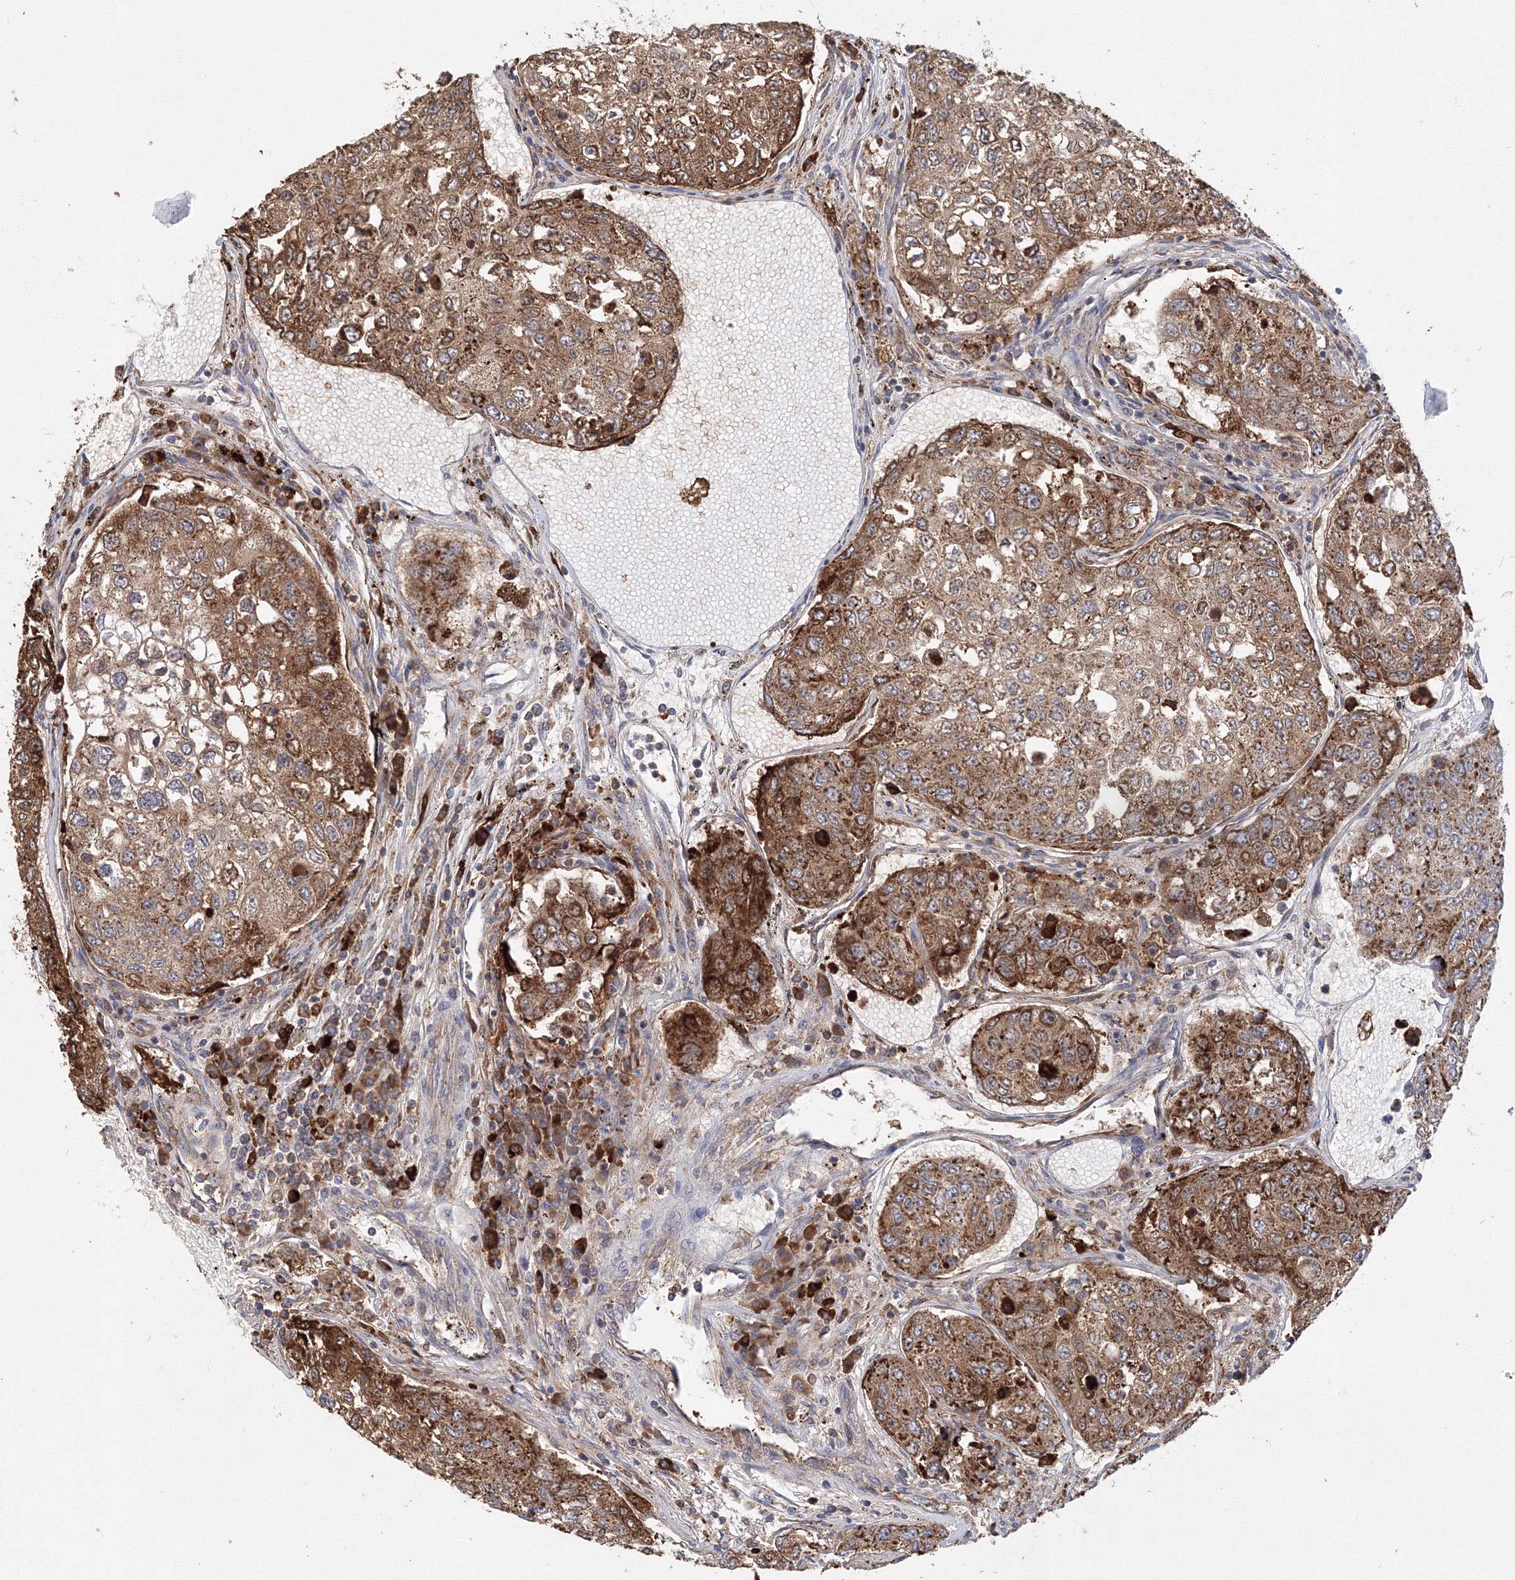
{"staining": {"intensity": "moderate", "quantity": ">75%", "location": "cytoplasmic/membranous"}, "tissue": "urothelial cancer", "cell_type": "Tumor cells", "image_type": "cancer", "snomed": [{"axis": "morphology", "description": "Urothelial carcinoma, High grade"}, {"axis": "topography", "description": "Lymph node"}, {"axis": "topography", "description": "Urinary bladder"}], "caption": "Human urothelial cancer stained with a protein marker shows moderate staining in tumor cells.", "gene": "GRPEL1", "patient": {"sex": "male", "age": 51}}